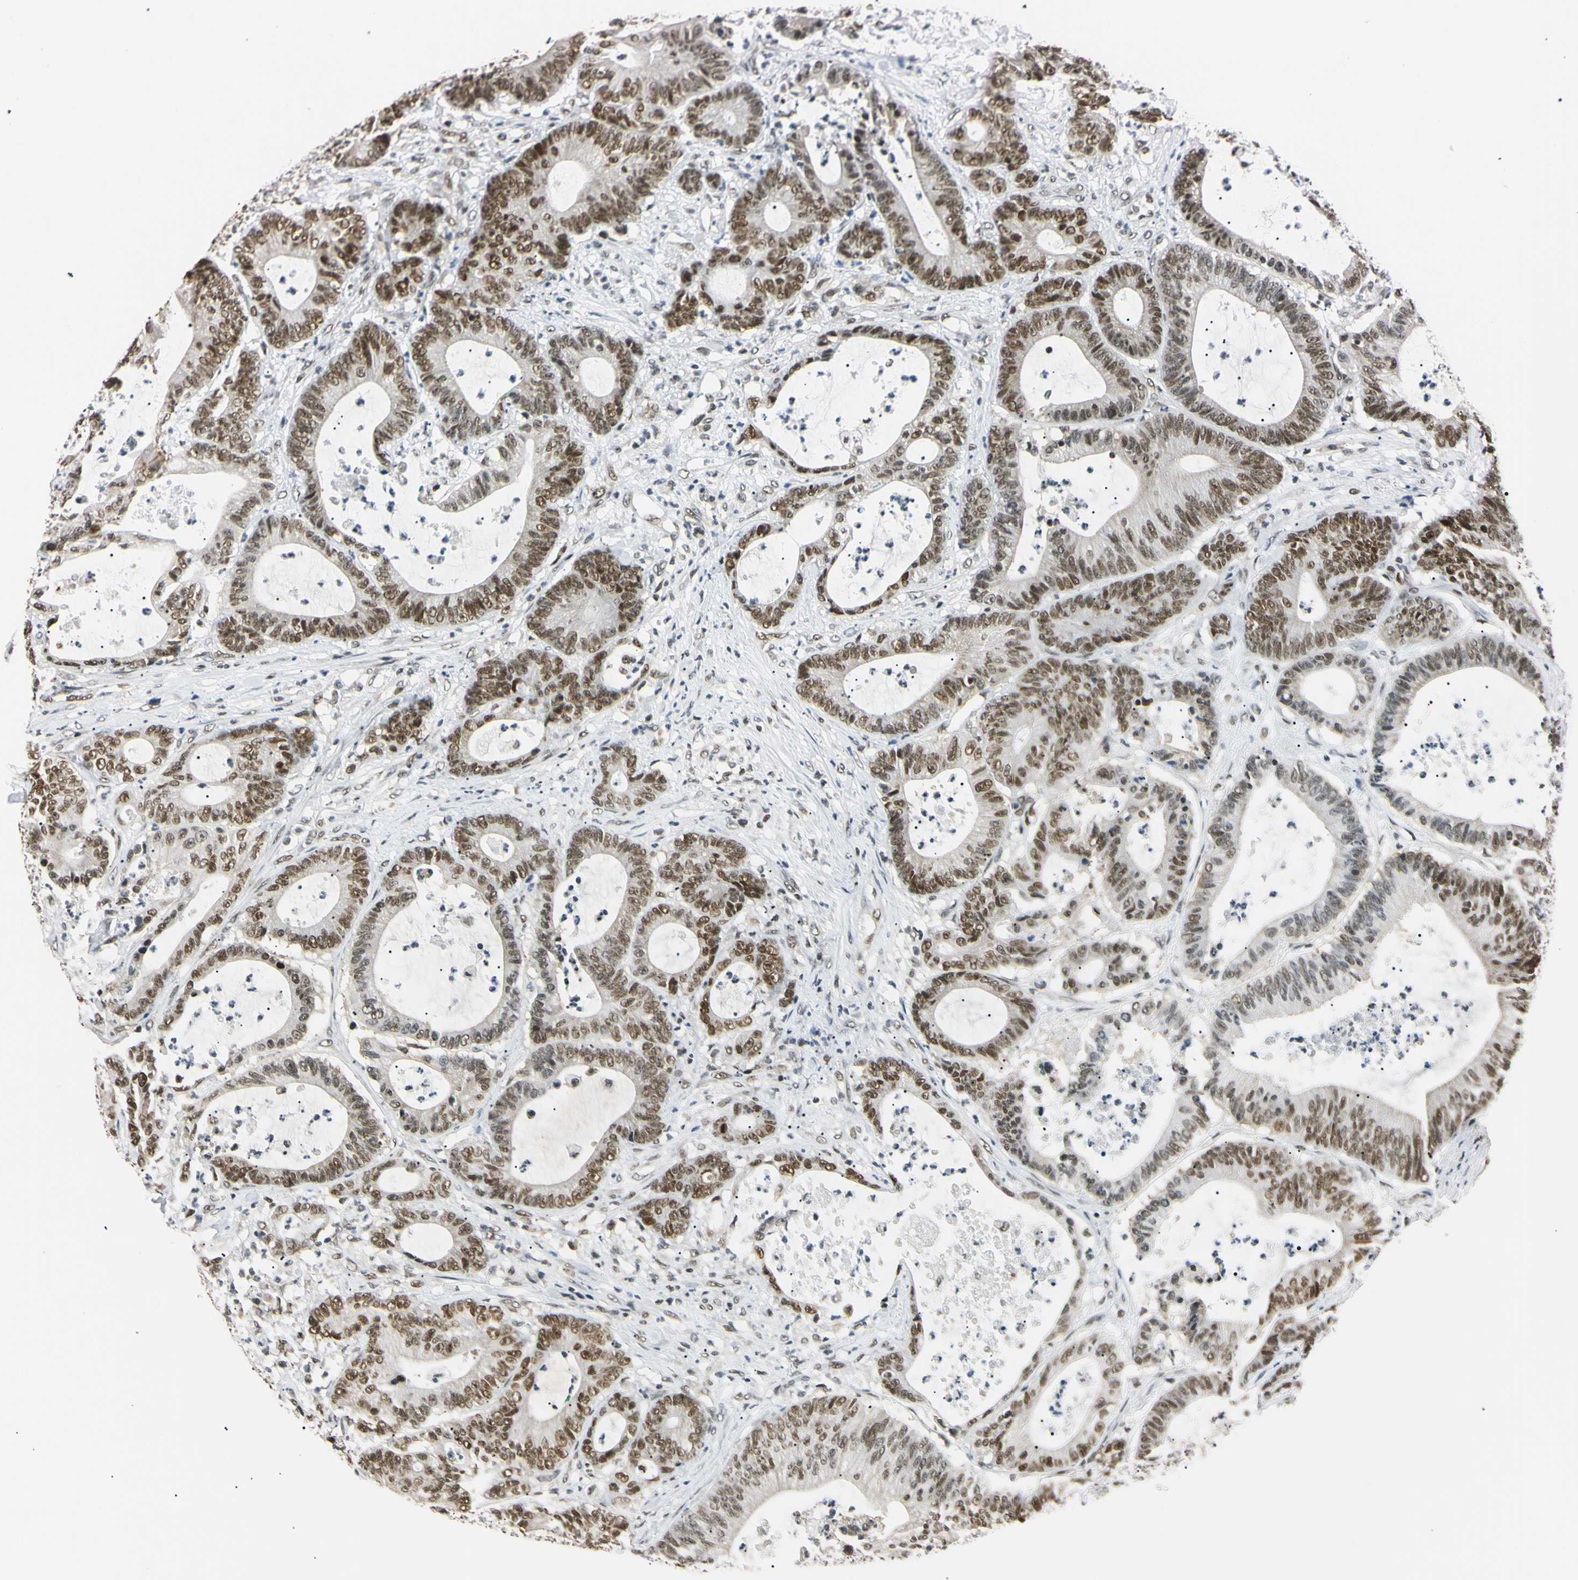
{"staining": {"intensity": "moderate", "quantity": ">75%", "location": "nuclear"}, "tissue": "colorectal cancer", "cell_type": "Tumor cells", "image_type": "cancer", "snomed": [{"axis": "morphology", "description": "Adenocarcinoma, NOS"}, {"axis": "topography", "description": "Colon"}], "caption": "Colorectal cancer stained for a protein (brown) reveals moderate nuclear positive expression in approximately >75% of tumor cells.", "gene": "SMARCA5", "patient": {"sex": "female", "age": 84}}